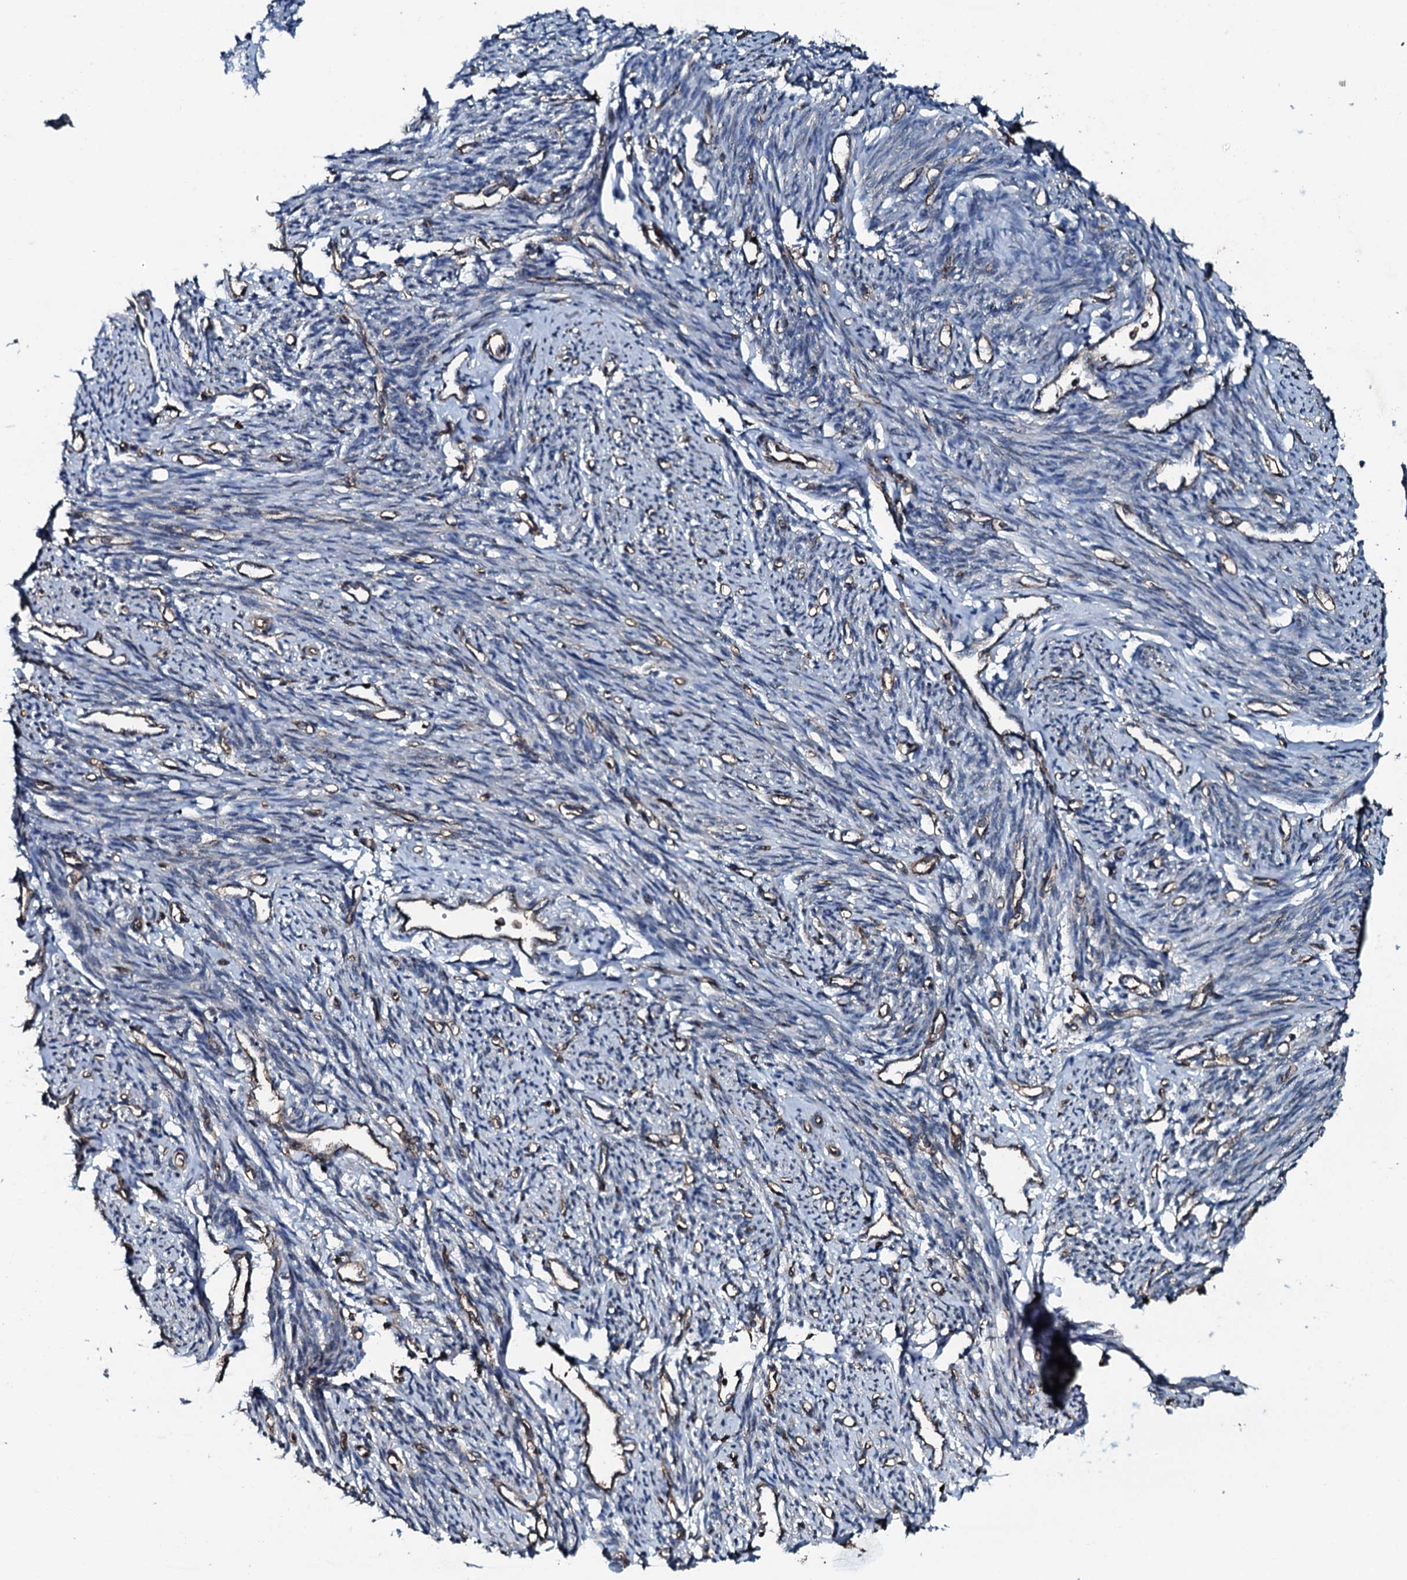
{"staining": {"intensity": "weak", "quantity": "25%-75%", "location": "cytoplasmic/membranous"}, "tissue": "smooth muscle", "cell_type": "Smooth muscle cells", "image_type": "normal", "snomed": [{"axis": "morphology", "description": "Normal tissue, NOS"}, {"axis": "topography", "description": "Smooth muscle"}, {"axis": "topography", "description": "Uterus"}], "caption": "Smooth muscle stained with a brown dye shows weak cytoplasmic/membranous positive staining in about 25%-75% of smooth muscle cells.", "gene": "SLC25A38", "patient": {"sex": "female", "age": 59}}